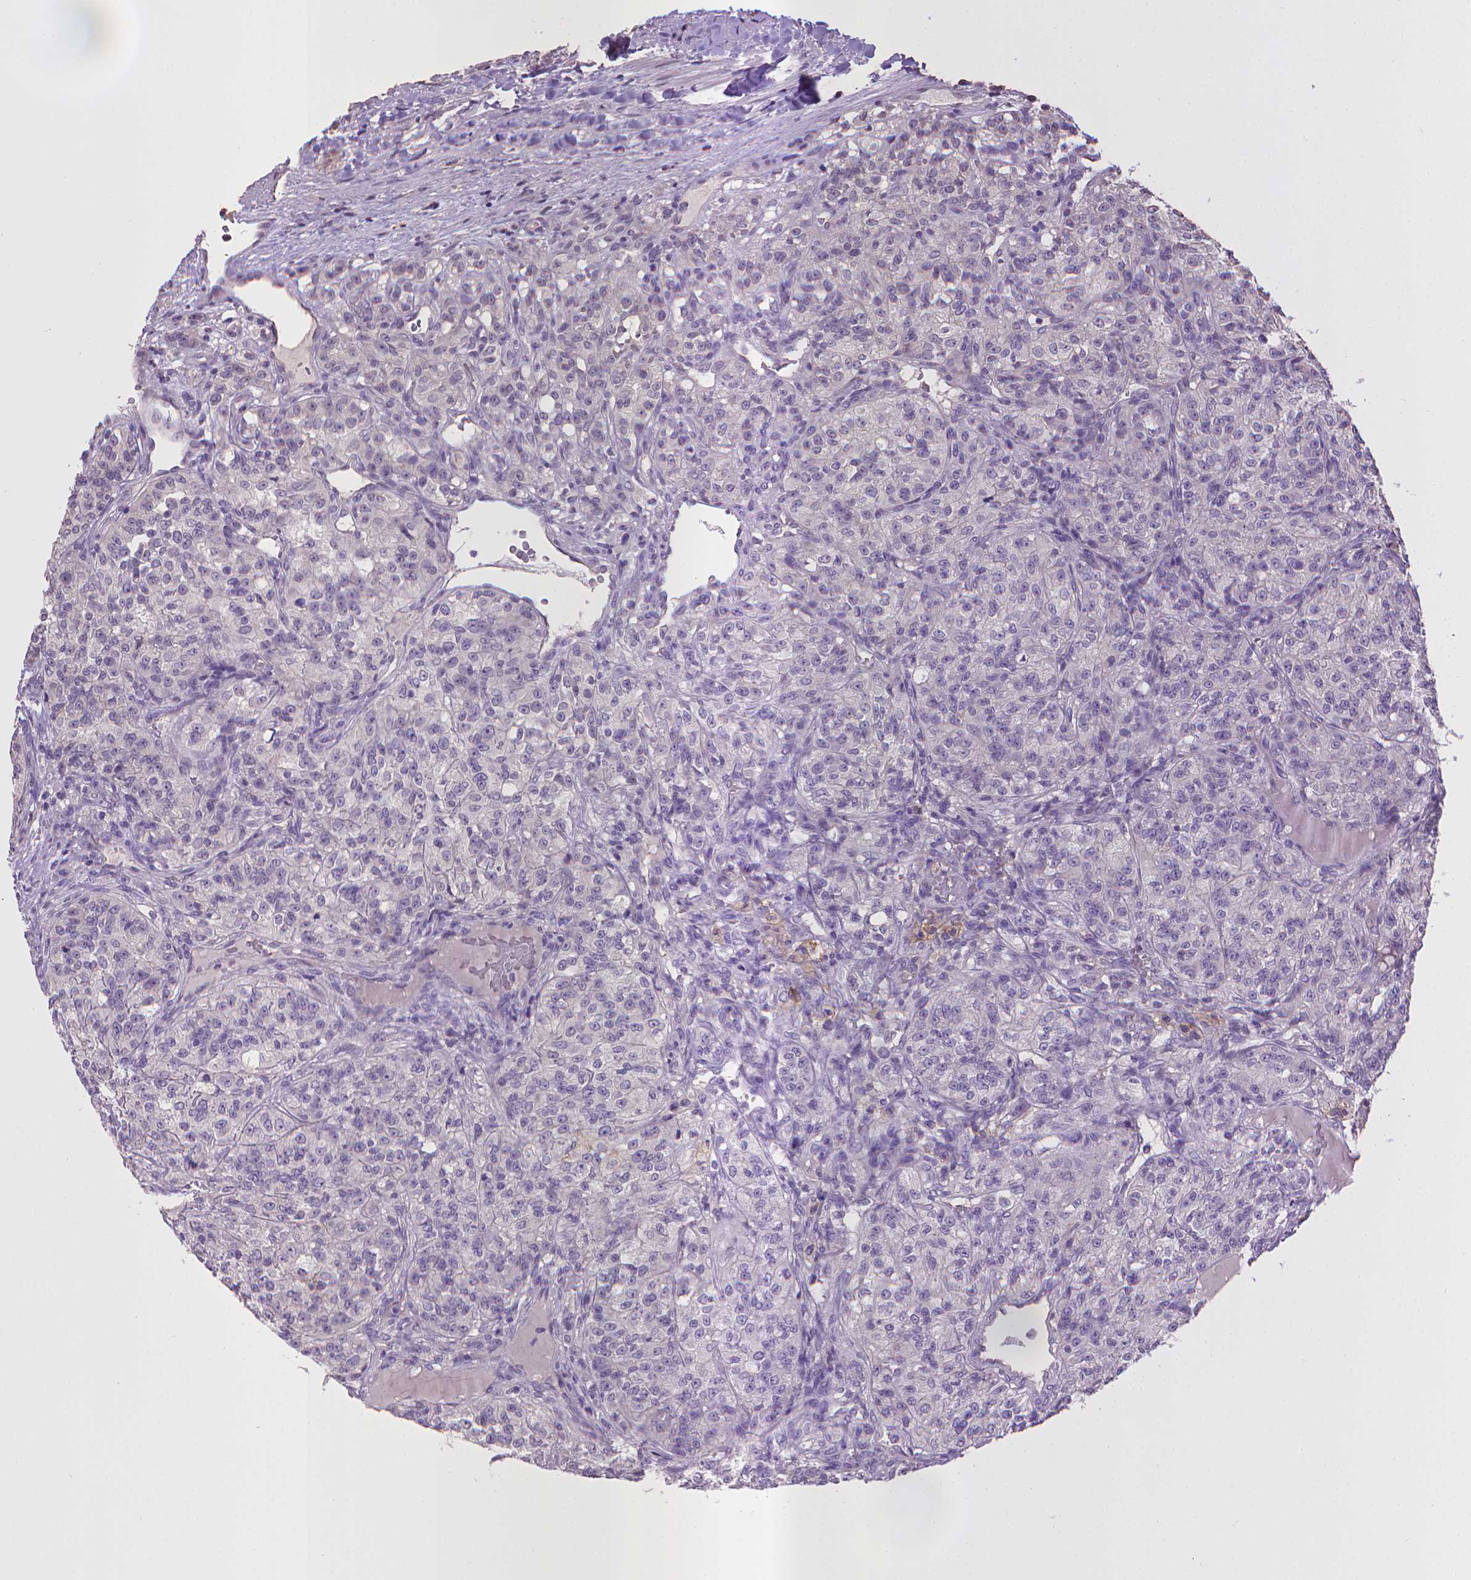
{"staining": {"intensity": "negative", "quantity": "none", "location": "none"}, "tissue": "renal cancer", "cell_type": "Tumor cells", "image_type": "cancer", "snomed": [{"axis": "morphology", "description": "Adenocarcinoma, NOS"}, {"axis": "topography", "description": "Kidney"}], "caption": "Immunohistochemical staining of human adenocarcinoma (renal) reveals no significant expression in tumor cells.", "gene": "CPM", "patient": {"sex": "female", "age": 63}}